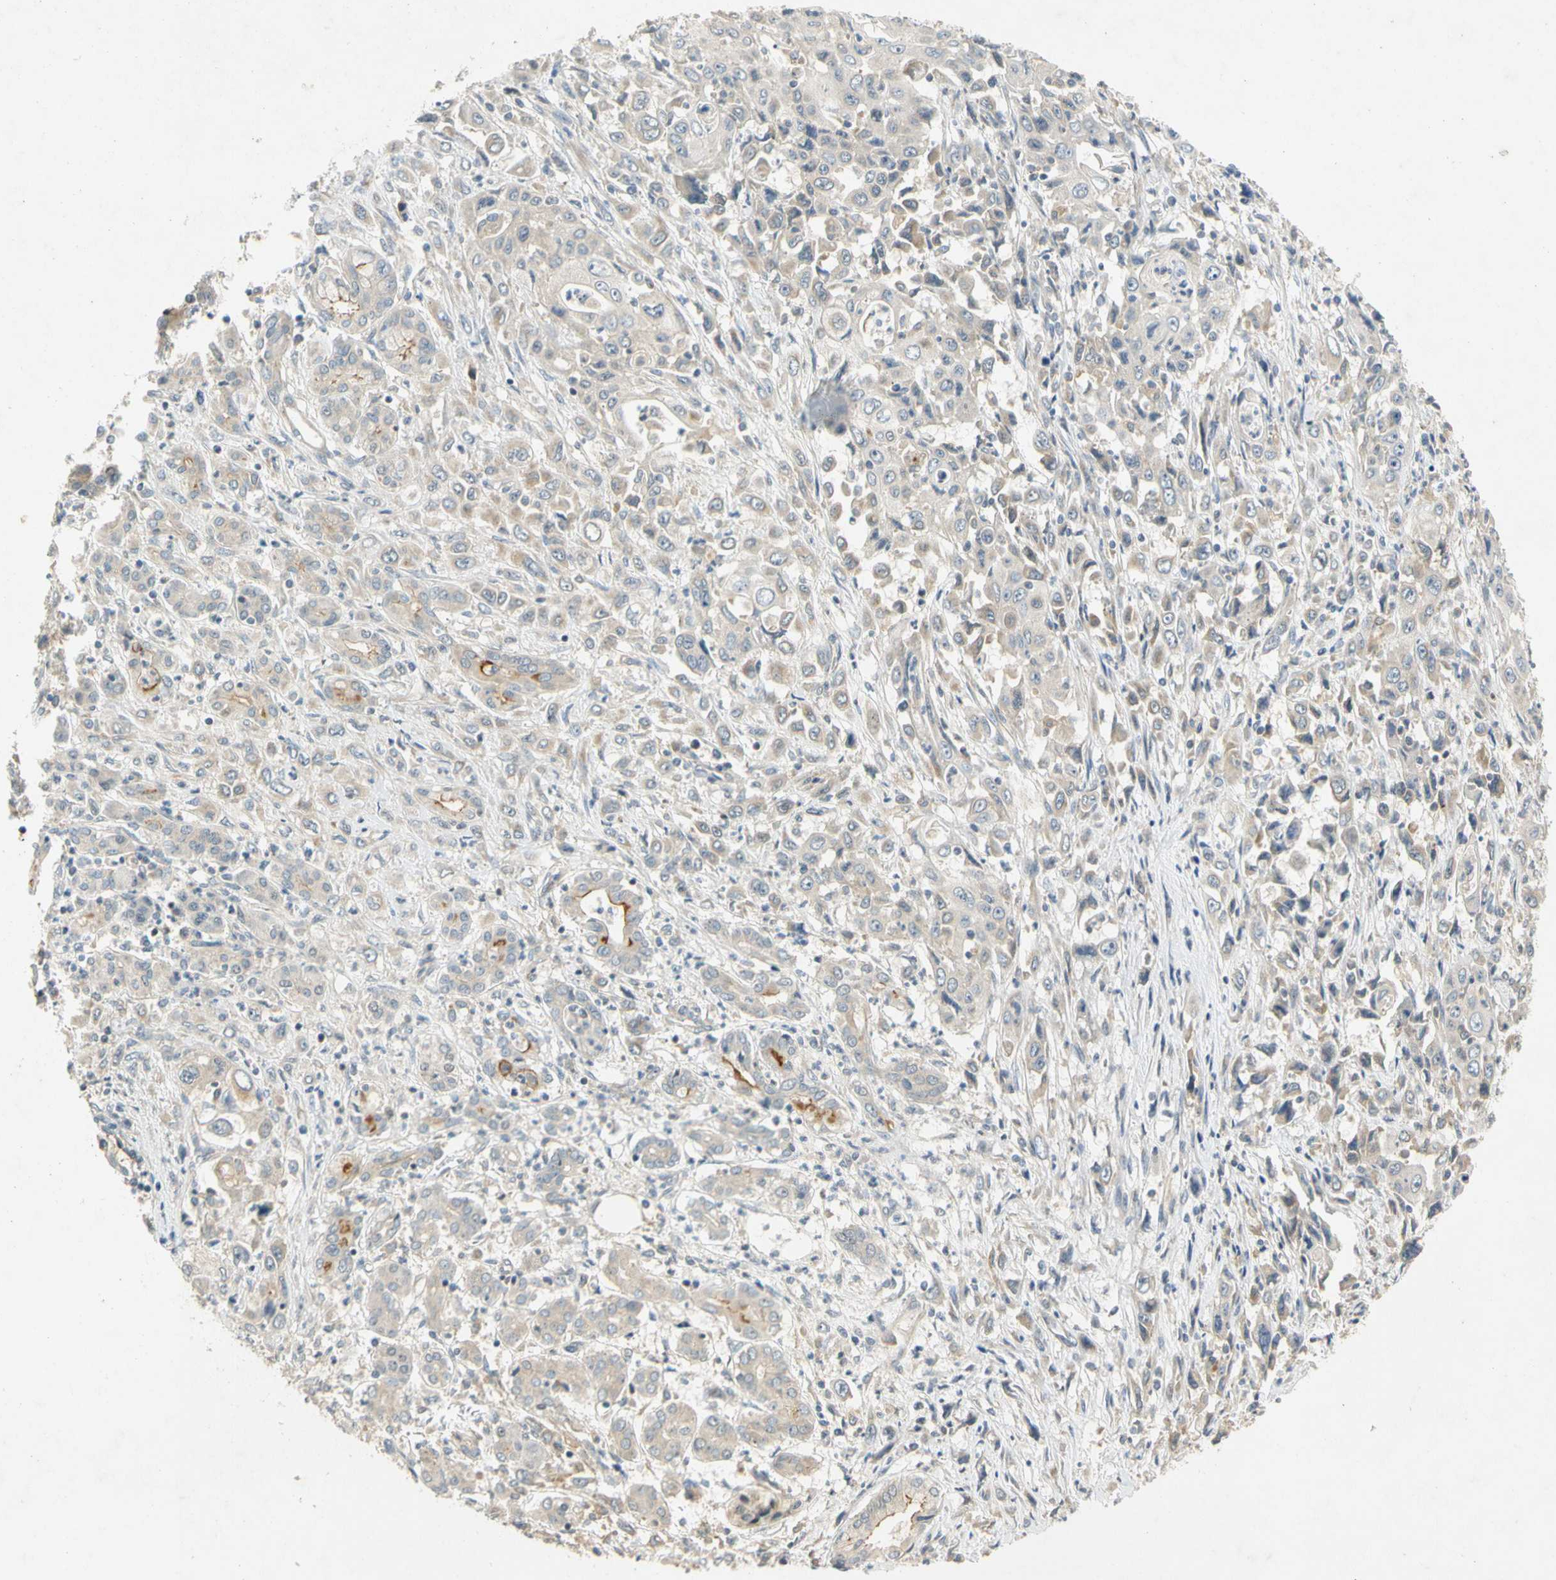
{"staining": {"intensity": "weak", "quantity": "25%-75%", "location": "cytoplasmic/membranous"}, "tissue": "pancreatic cancer", "cell_type": "Tumor cells", "image_type": "cancer", "snomed": [{"axis": "morphology", "description": "Adenocarcinoma, NOS"}, {"axis": "topography", "description": "Pancreas"}], "caption": "Adenocarcinoma (pancreatic) stained for a protein exhibits weak cytoplasmic/membranous positivity in tumor cells.", "gene": "GATD1", "patient": {"sex": "male", "age": 70}}